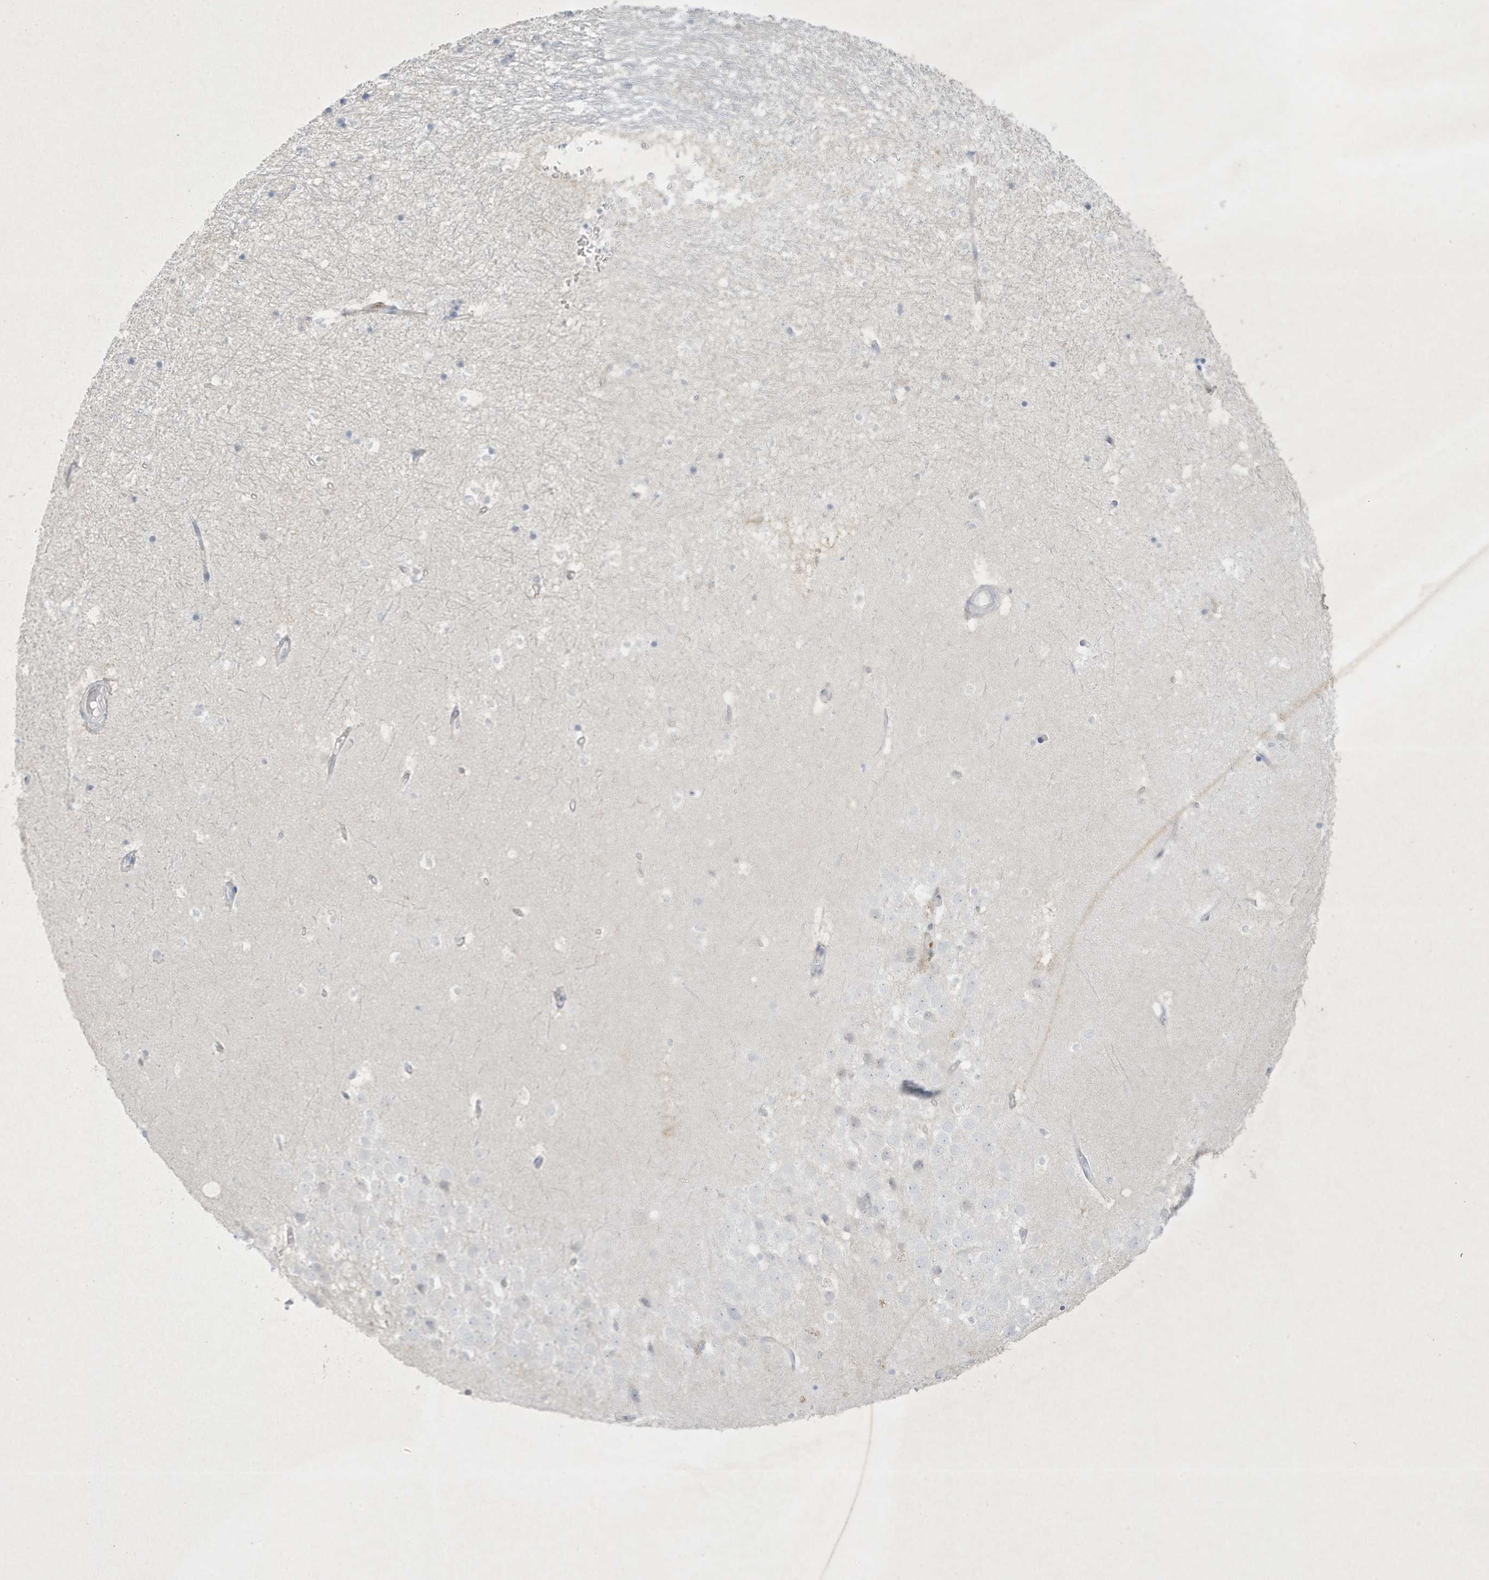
{"staining": {"intensity": "negative", "quantity": "none", "location": "none"}, "tissue": "hippocampus", "cell_type": "Glial cells", "image_type": "normal", "snomed": [{"axis": "morphology", "description": "Normal tissue, NOS"}, {"axis": "topography", "description": "Hippocampus"}], "caption": "An IHC micrograph of unremarkable hippocampus is shown. There is no staining in glial cells of hippocampus. (DAB immunohistochemistry (IHC) with hematoxylin counter stain).", "gene": "CCDC24", "patient": {"sex": "female", "age": 52}}